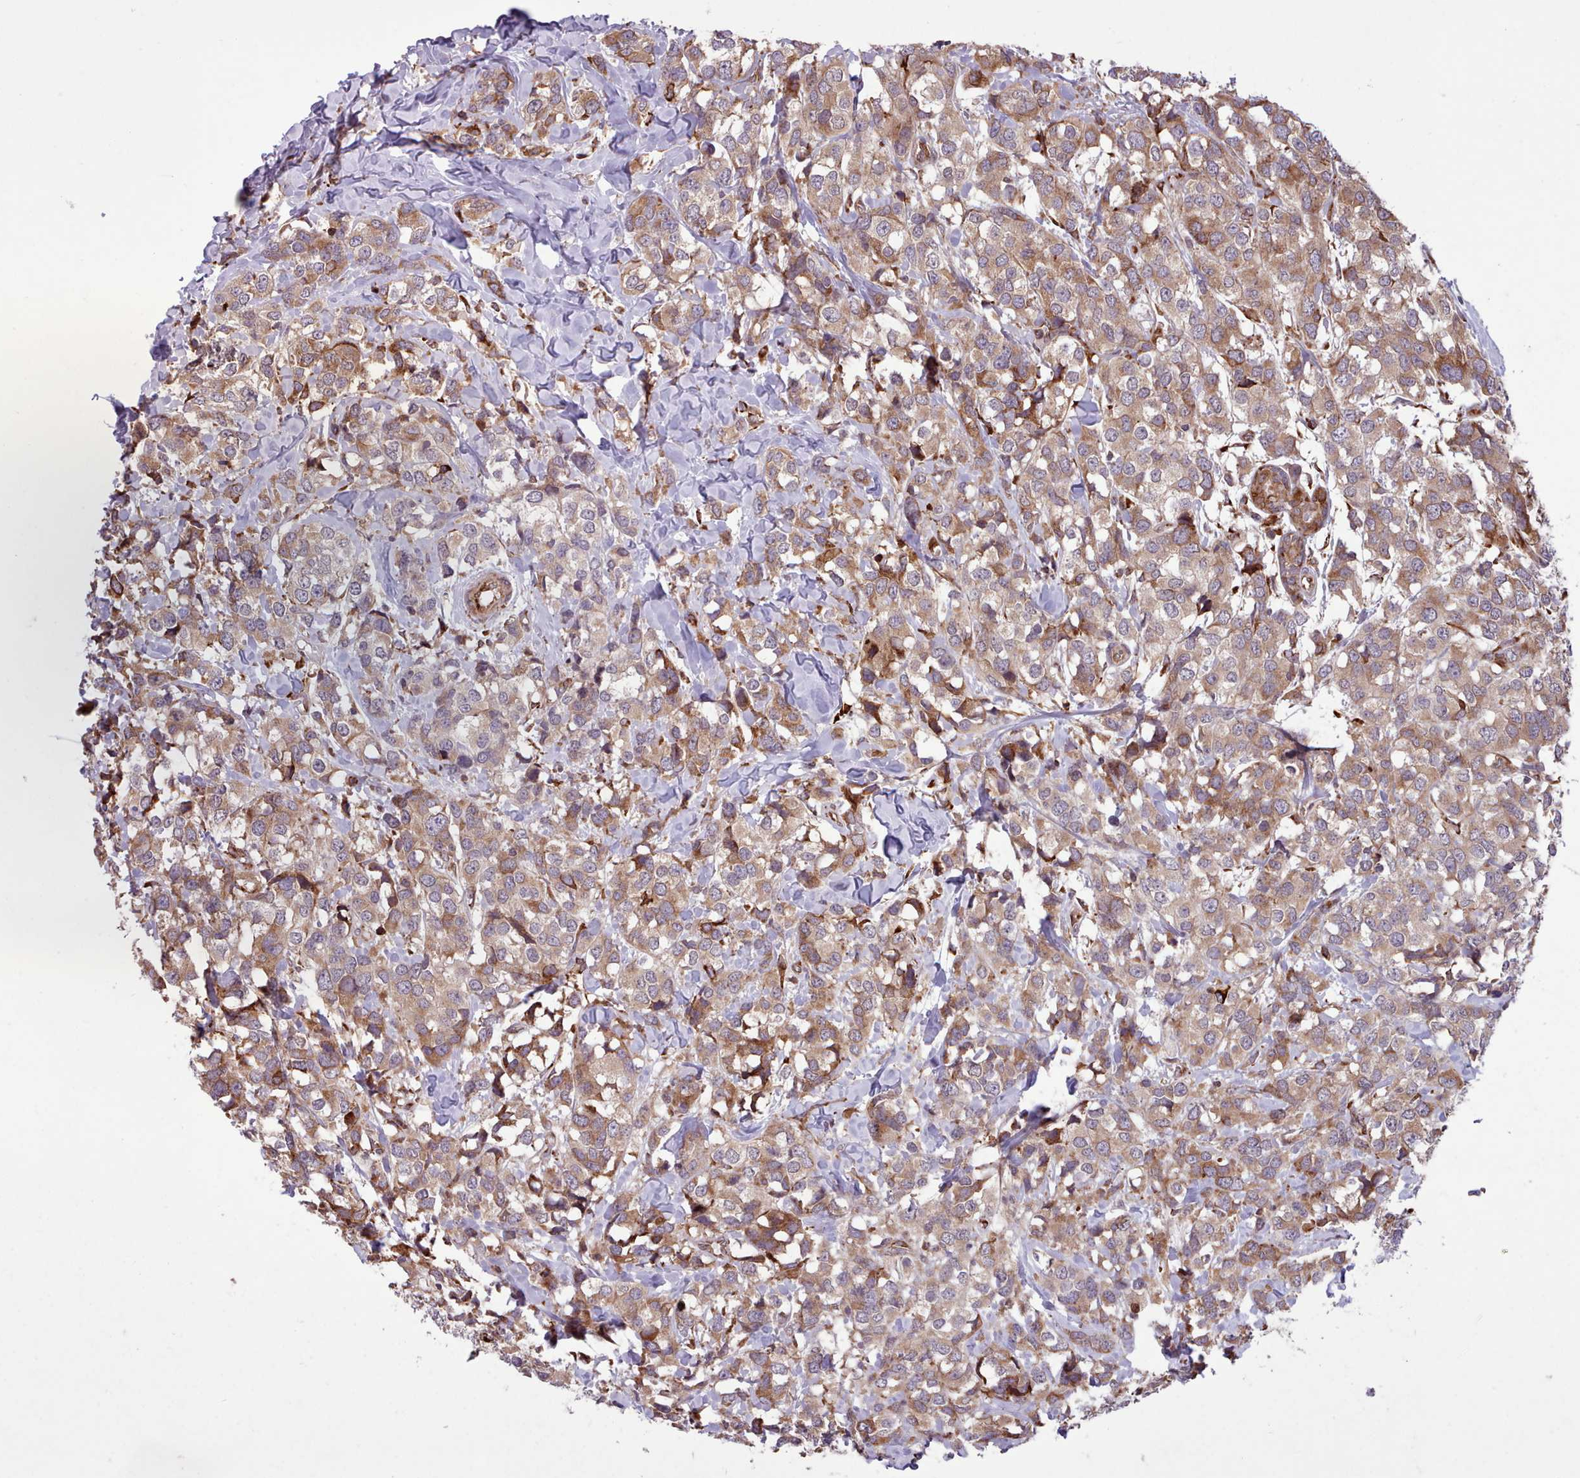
{"staining": {"intensity": "moderate", "quantity": ">75%", "location": "cytoplasmic/membranous"}, "tissue": "breast cancer", "cell_type": "Tumor cells", "image_type": "cancer", "snomed": [{"axis": "morphology", "description": "Lobular carcinoma"}, {"axis": "topography", "description": "Breast"}], "caption": "A micrograph showing moderate cytoplasmic/membranous staining in approximately >75% of tumor cells in breast lobular carcinoma, as visualized by brown immunohistochemical staining.", "gene": "TTLL3", "patient": {"sex": "female", "age": 59}}